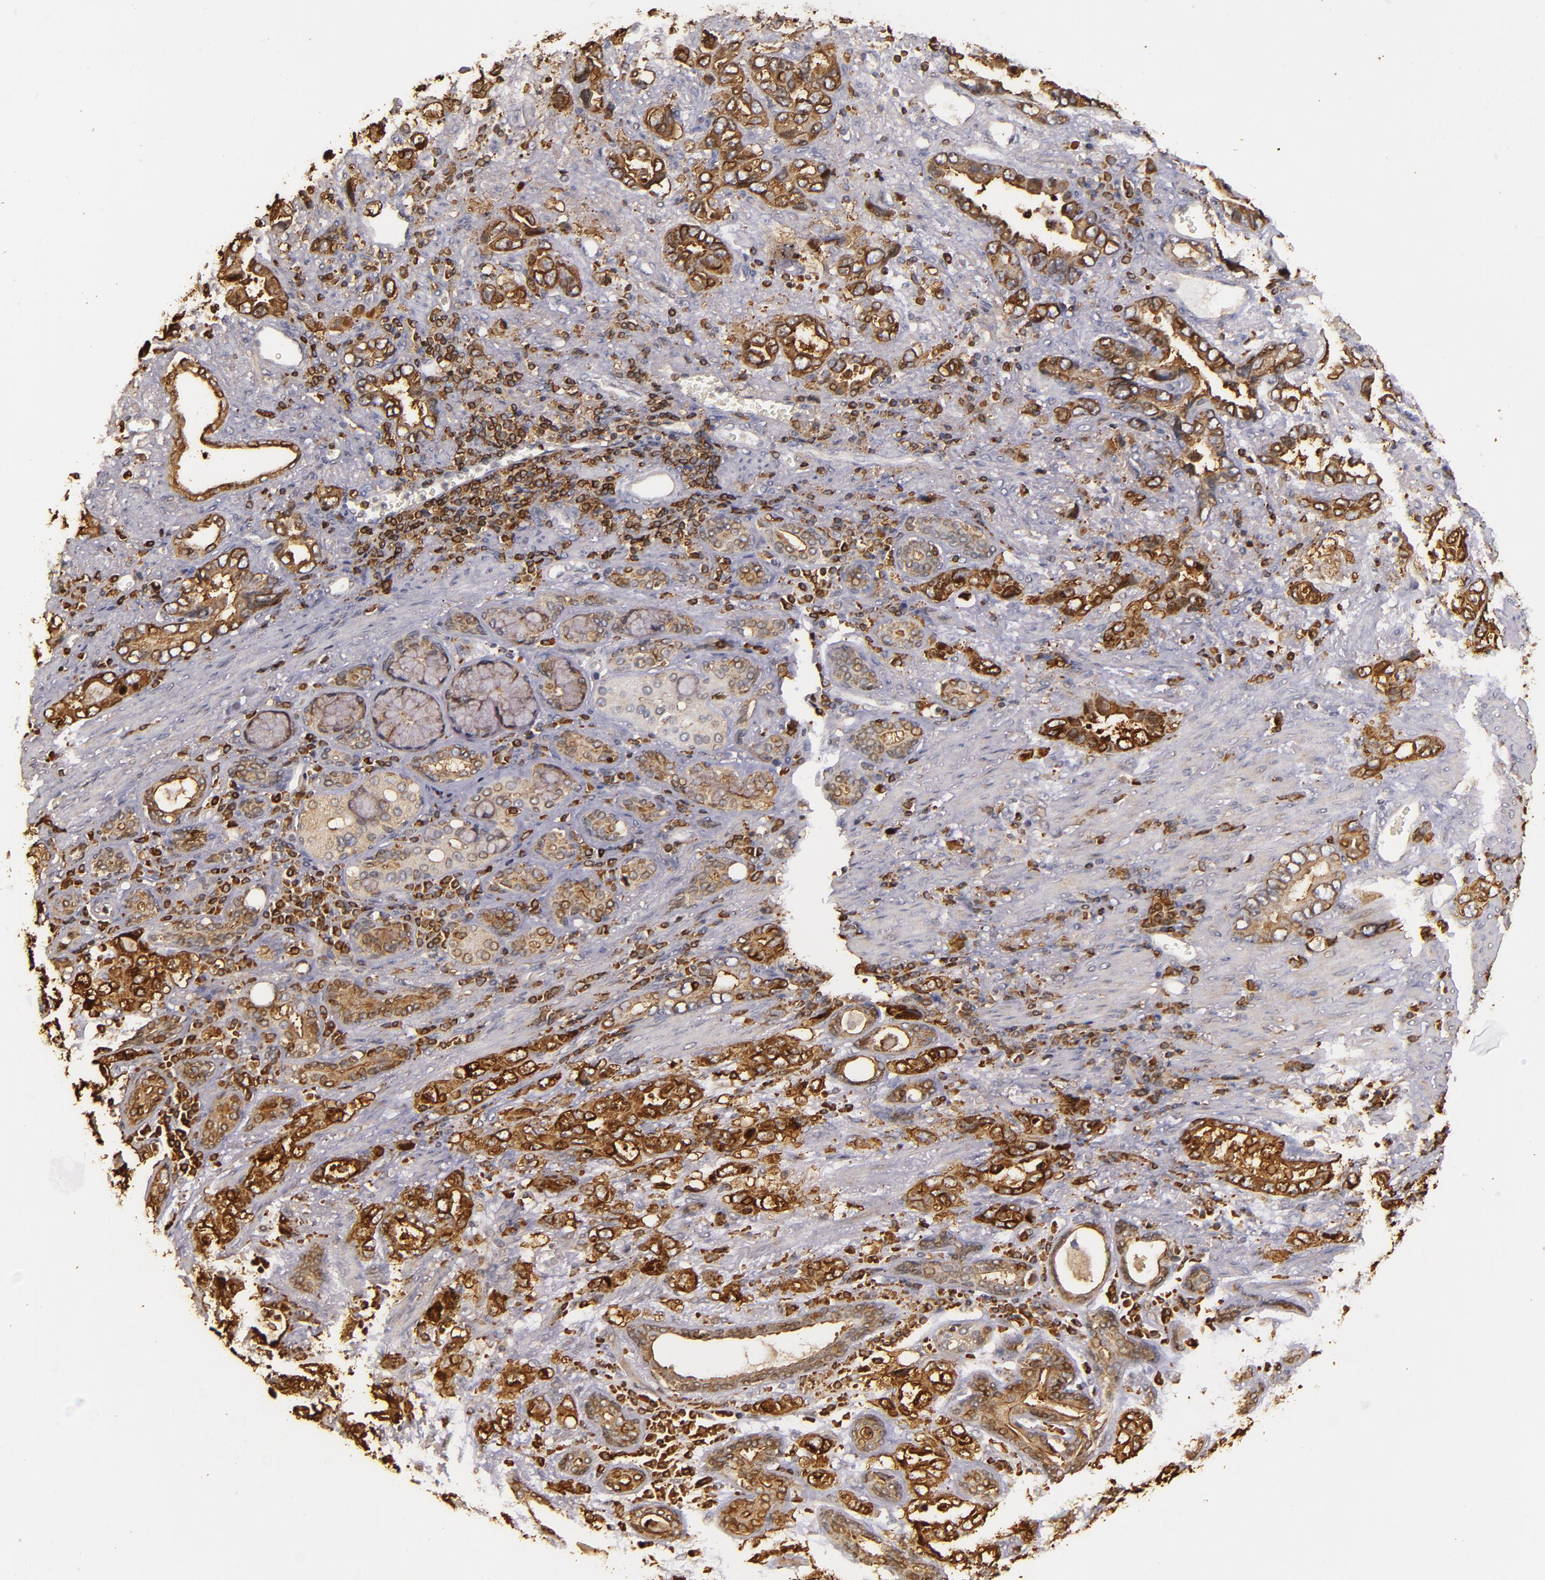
{"staining": {"intensity": "strong", "quantity": ">75%", "location": "cytoplasmic/membranous"}, "tissue": "stomach cancer", "cell_type": "Tumor cells", "image_type": "cancer", "snomed": [{"axis": "morphology", "description": "Adenocarcinoma, NOS"}, {"axis": "topography", "description": "Stomach"}], "caption": "Immunohistochemical staining of stomach adenocarcinoma exhibits high levels of strong cytoplasmic/membranous positivity in about >75% of tumor cells. (DAB (3,3'-diaminobenzidine) IHC, brown staining for protein, blue staining for nuclei).", "gene": "SLC9A3R1", "patient": {"sex": "male", "age": 78}}